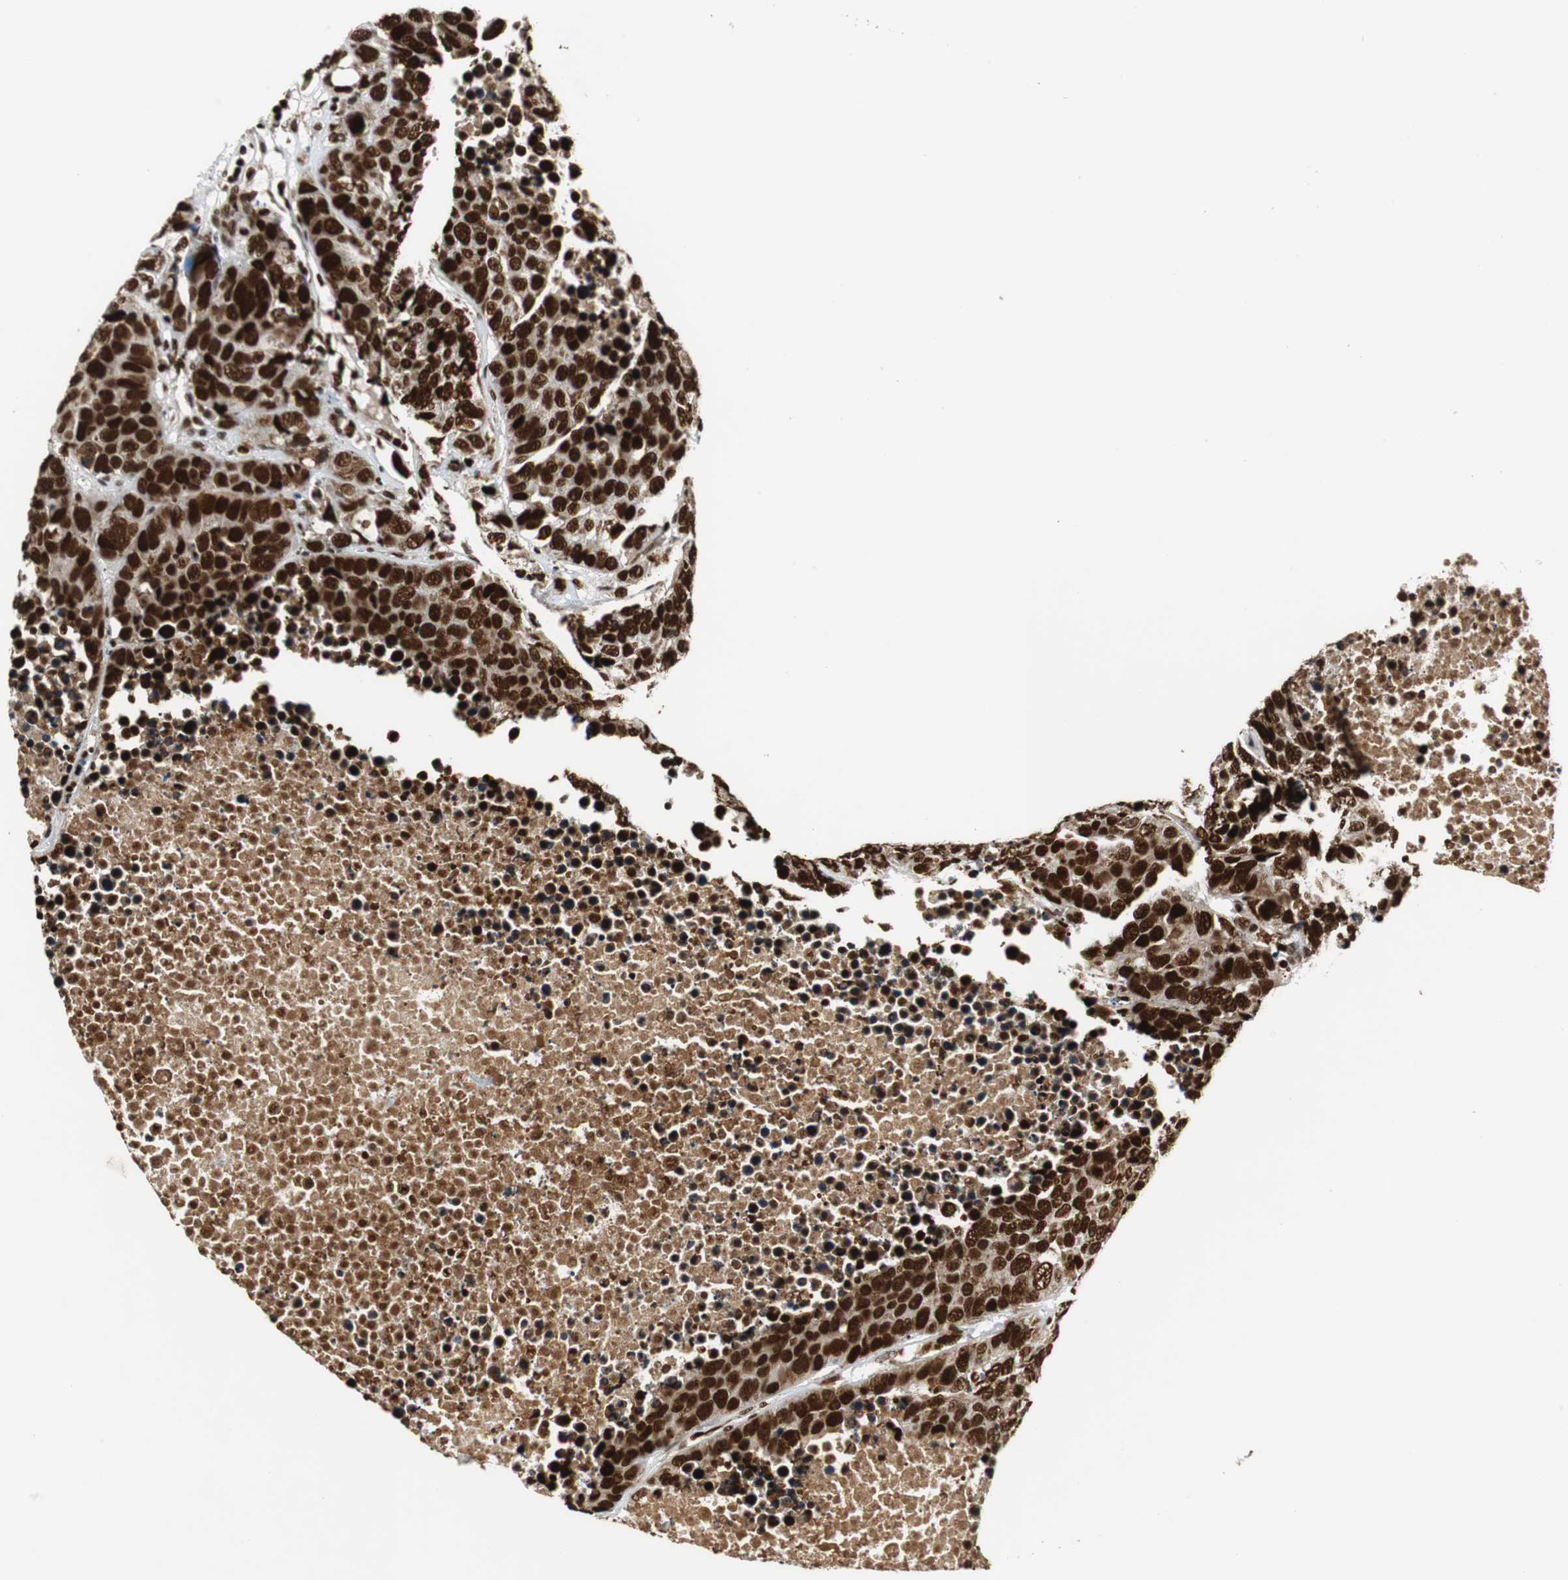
{"staining": {"intensity": "strong", "quantity": ">75%", "location": "nuclear"}, "tissue": "carcinoid", "cell_type": "Tumor cells", "image_type": "cancer", "snomed": [{"axis": "morphology", "description": "Carcinoid, malignant, NOS"}, {"axis": "topography", "description": "Lung"}], "caption": "Human carcinoid stained for a protein (brown) reveals strong nuclear positive staining in approximately >75% of tumor cells.", "gene": "HDAC1", "patient": {"sex": "male", "age": 60}}